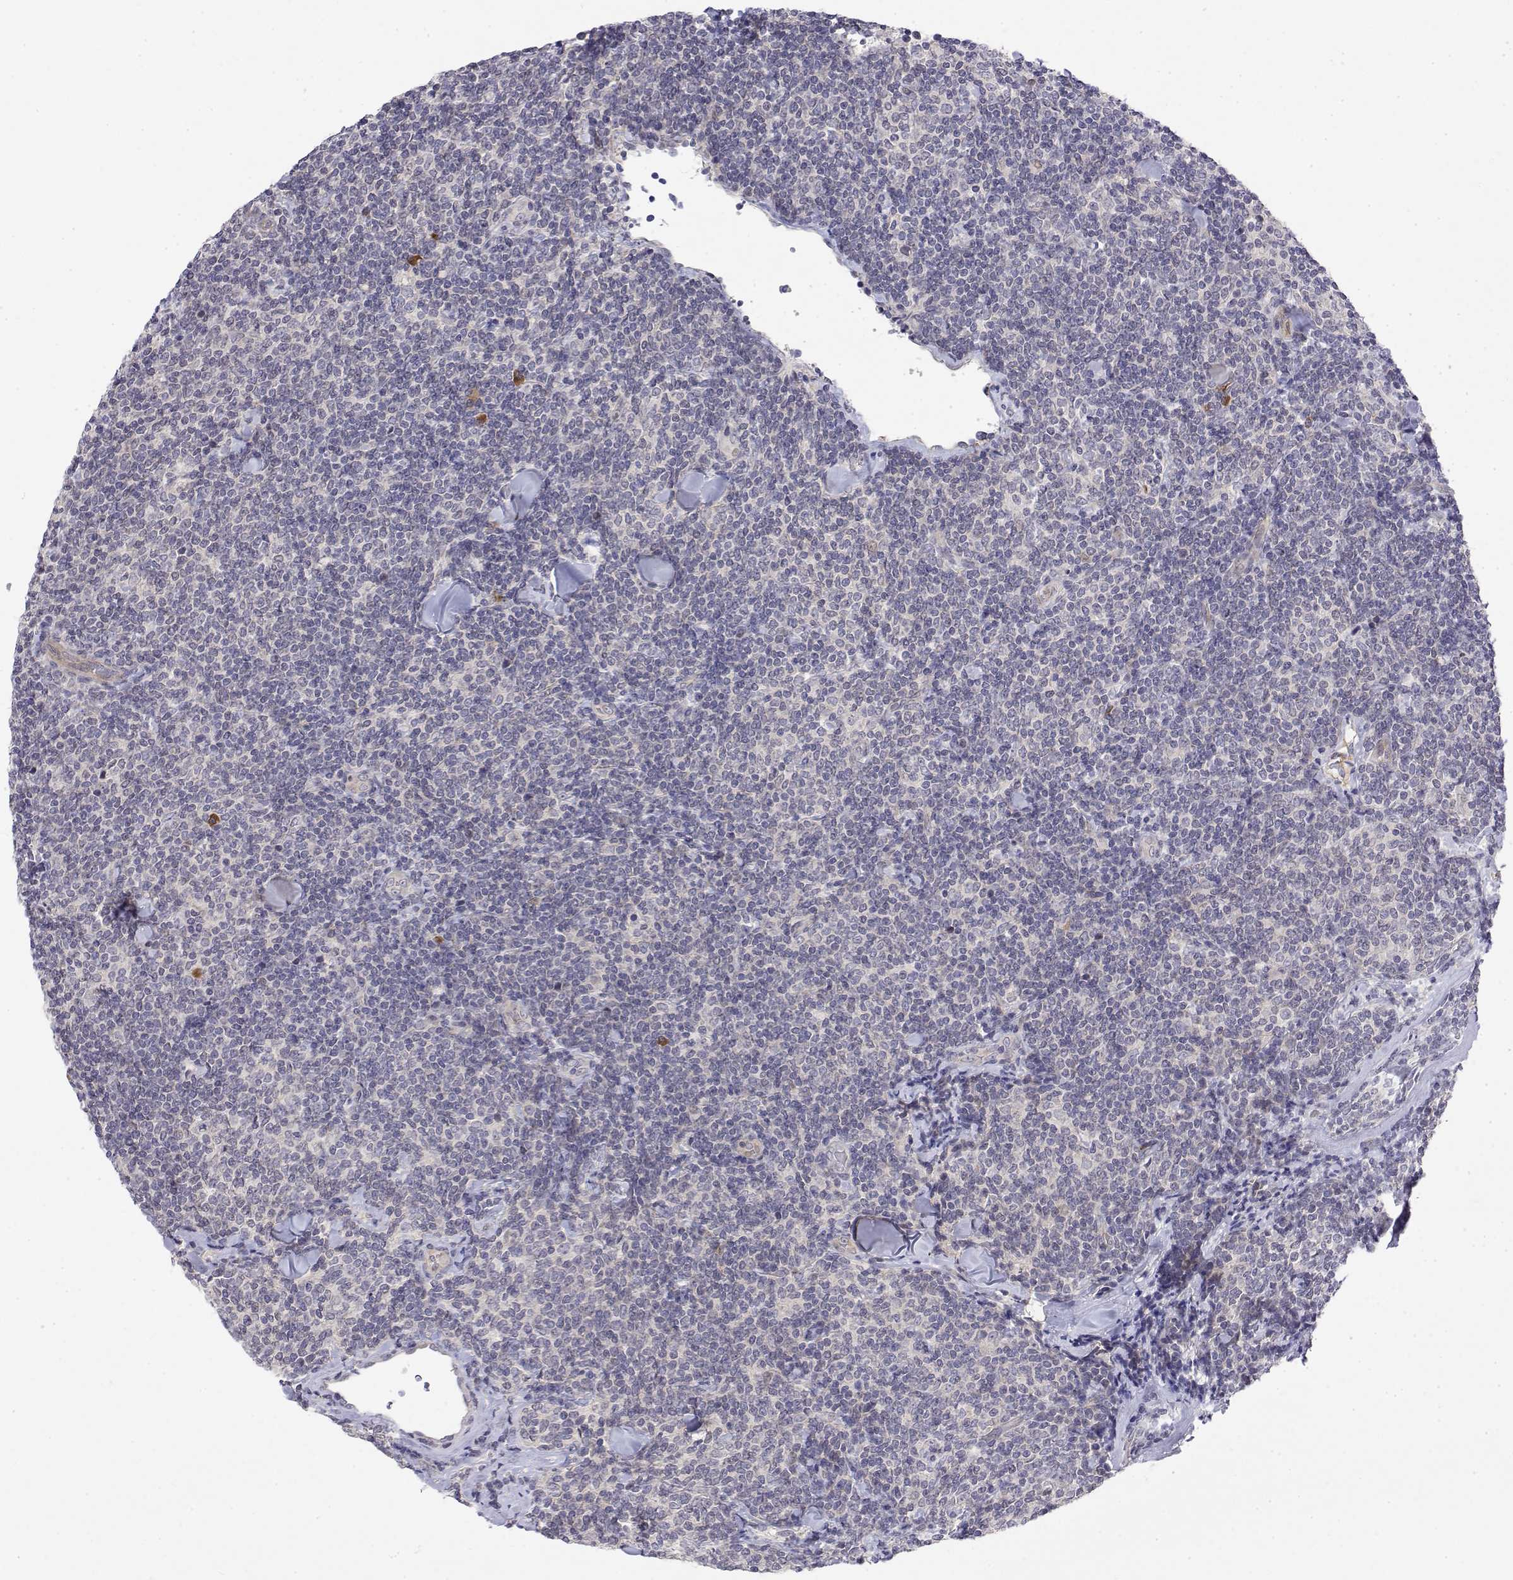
{"staining": {"intensity": "negative", "quantity": "none", "location": "none"}, "tissue": "lymphoma", "cell_type": "Tumor cells", "image_type": "cancer", "snomed": [{"axis": "morphology", "description": "Malignant lymphoma, non-Hodgkin's type, Low grade"}, {"axis": "topography", "description": "Lymph node"}], "caption": "DAB immunohistochemical staining of human low-grade malignant lymphoma, non-Hodgkin's type displays no significant expression in tumor cells.", "gene": "IGFBP4", "patient": {"sex": "female", "age": 56}}